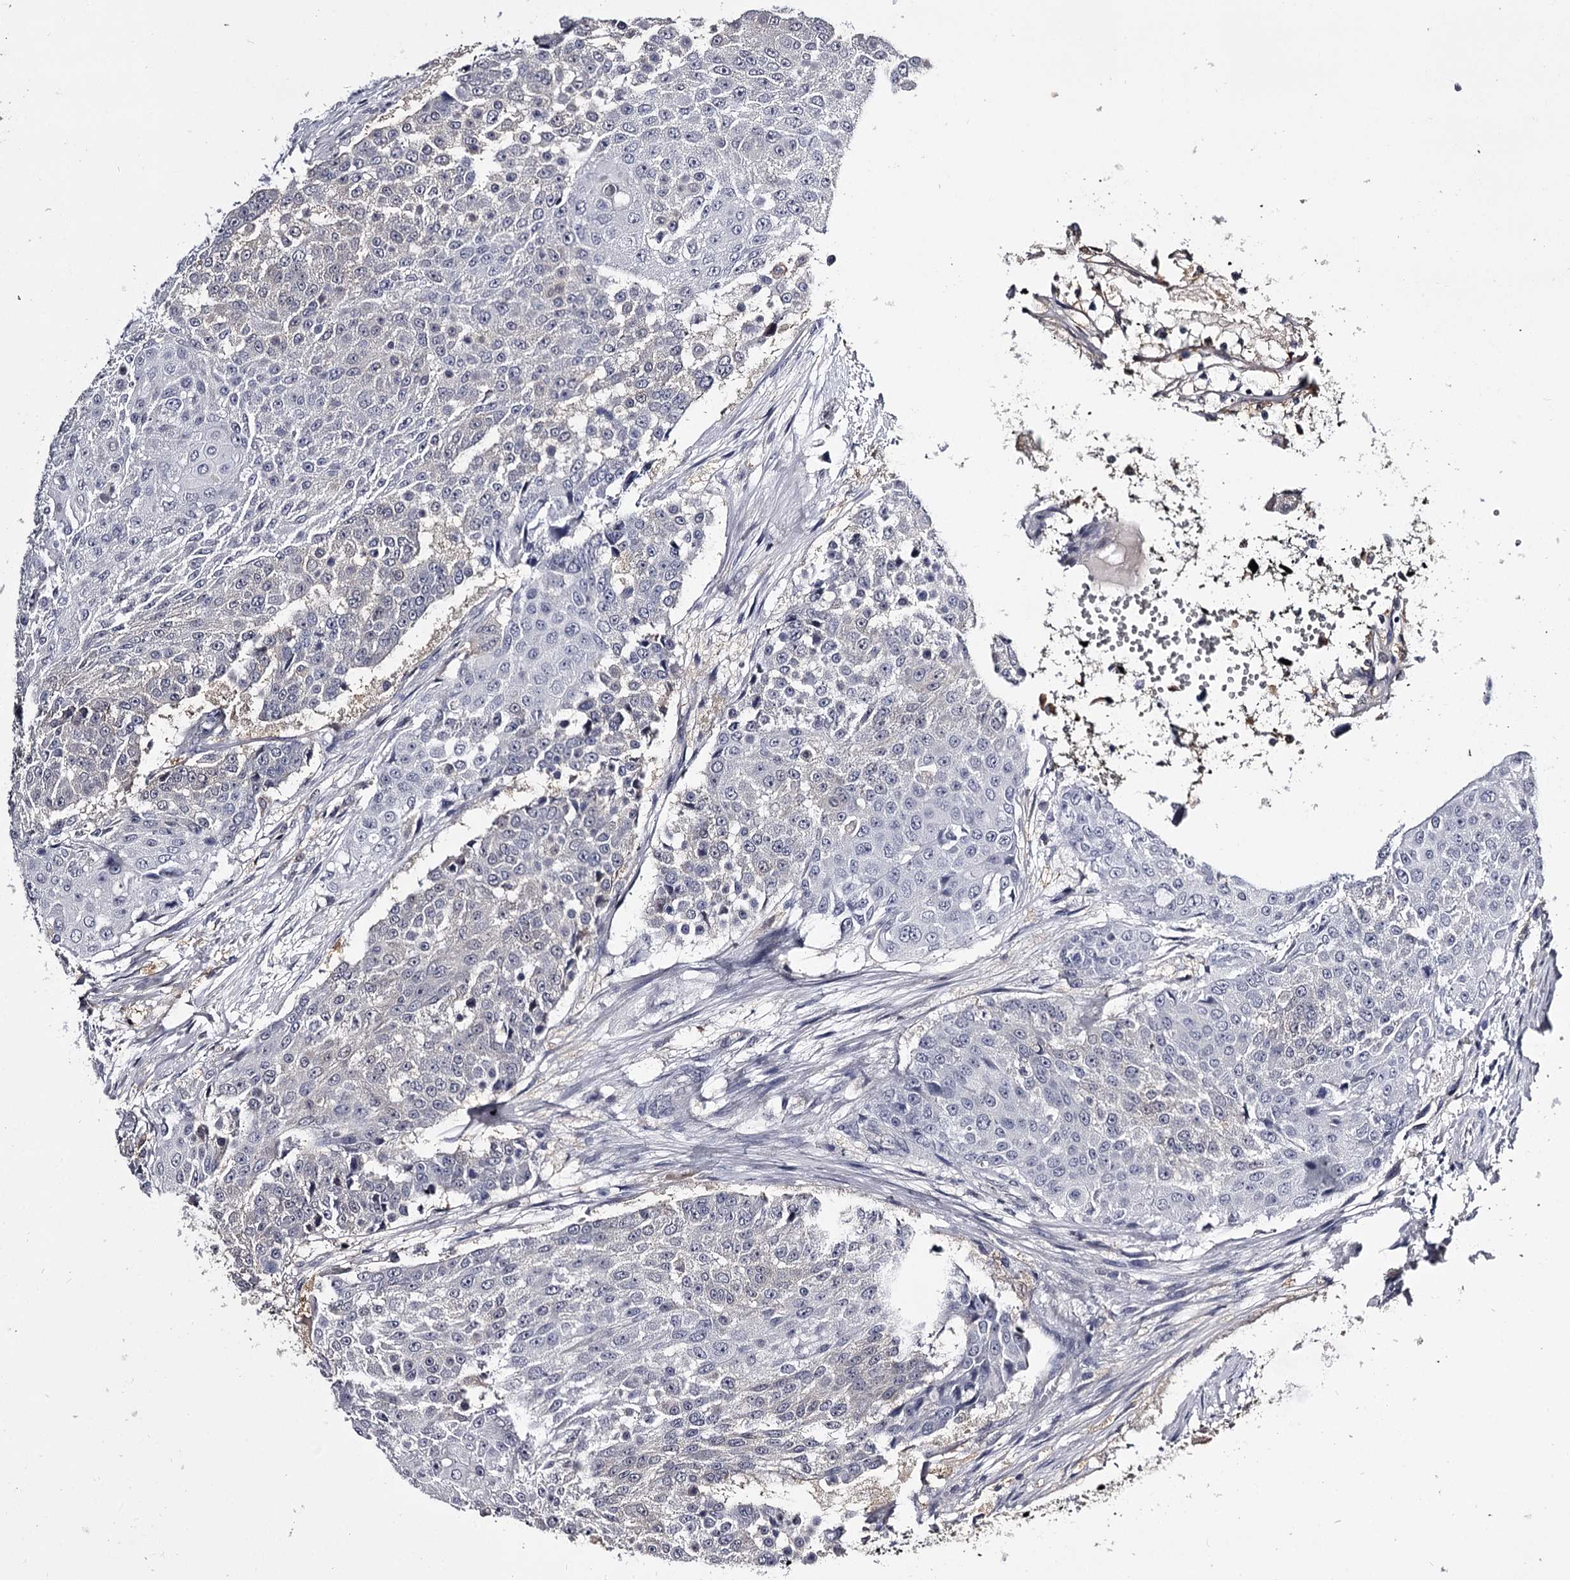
{"staining": {"intensity": "negative", "quantity": "none", "location": "none"}, "tissue": "urothelial cancer", "cell_type": "Tumor cells", "image_type": "cancer", "snomed": [{"axis": "morphology", "description": "Urothelial carcinoma, High grade"}, {"axis": "topography", "description": "Urinary bladder"}], "caption": "A histopathology image of human urothelial carcinoma (high-grade) is negative for staining in tumor cells.", "gene": "GSTO1", "patient": {"sex": "female", "age": 63}}